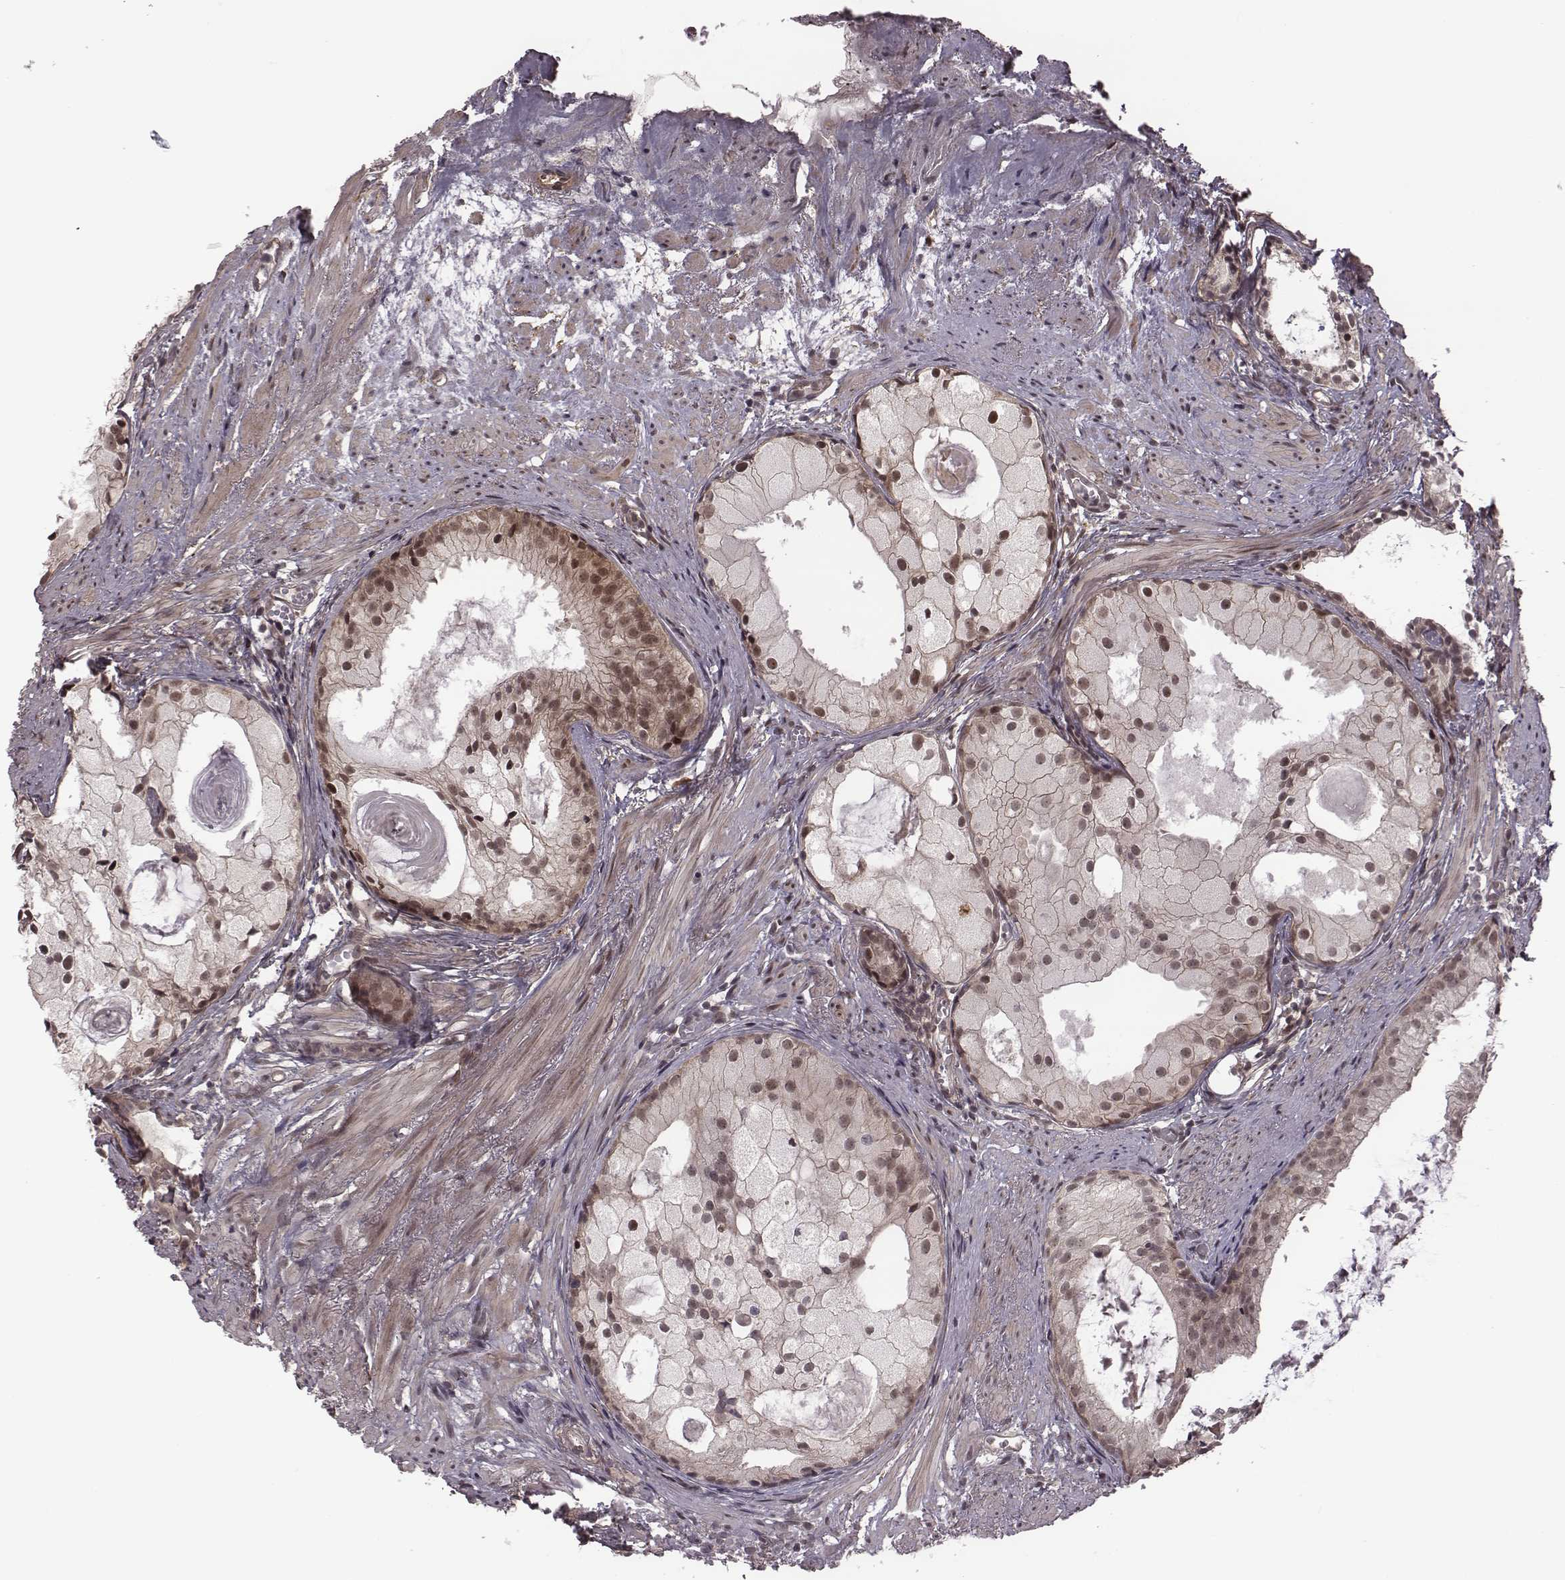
{"staining": {"intensity": "weak", "quantity": "25%-75%", "location": "cytoplasmic/membranous,nuclear"}, "tissue": "prostate cancer", "cell_type": "Tumor cells", "image_type": "cancer", "snomed": [{"axis": "morphology", "description": "Adenocarcinoma, High grade"}, {"axis": "topography", "description": "Prostate"}], "caption": "There is low levels of weak cytoplasmic/membranous and nuclear staining in tumor cells of prostate cancer, as demonstrated by immunohistochemical staining (brown color).", "gene": "RPL3", "patient": {"sex": "male", "age": 85}}